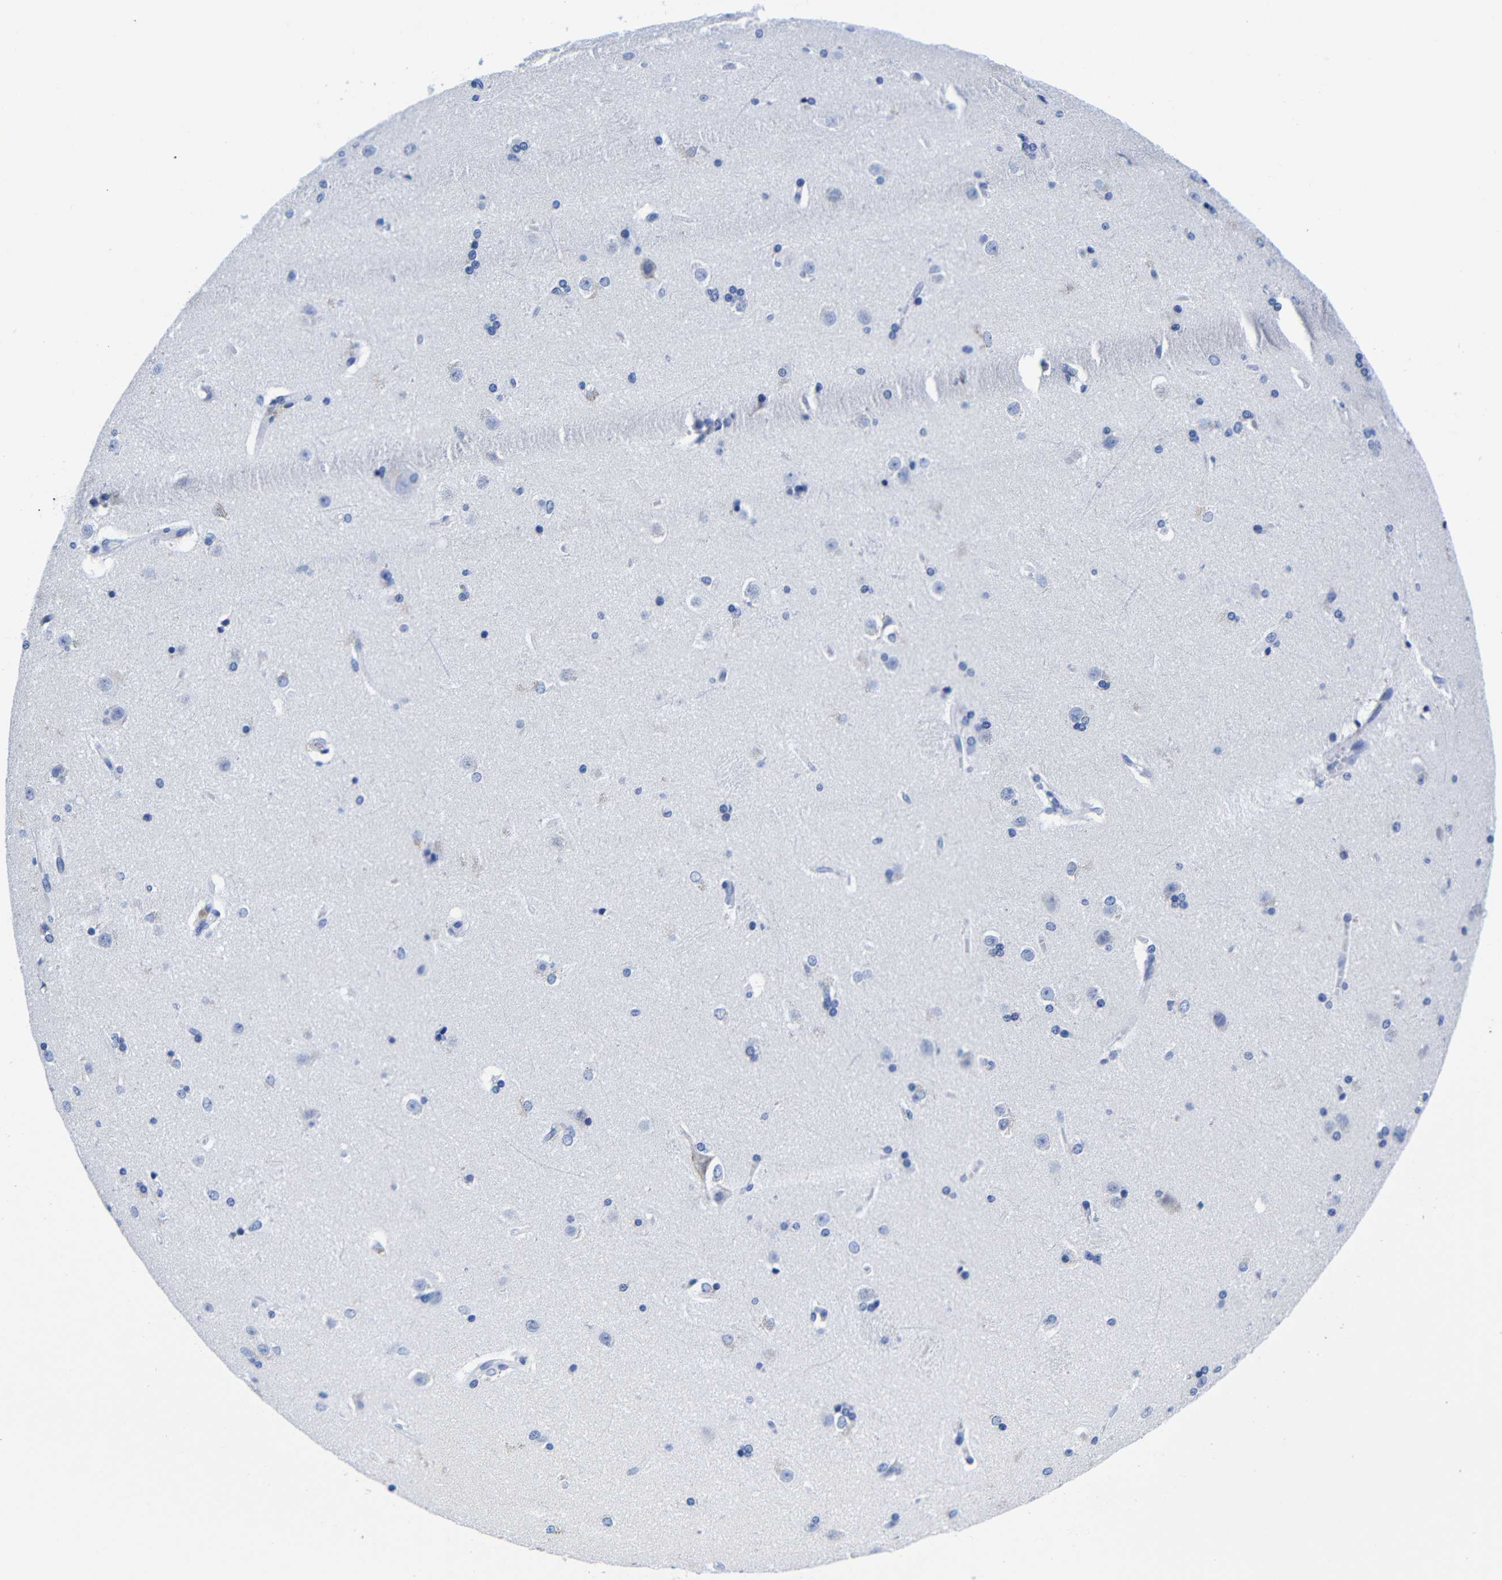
{"staining": {"intensity": "negative", "quantity": "none", "location": "none"}, "tissue": "caudate", "cell_type": "Glial cells", "image_type": "normal", "snomed": [{"axis": "morphology", "description": "Normal tissue, NOS"}, {"axis": "topography", "description": "Lateral ventricle wall"}], "caption": "Caudate stained for a protein using IHC reveals no staining glial cells.", "gene": "CLEC4G", "patient": {"sex": "female", "age": 19}}